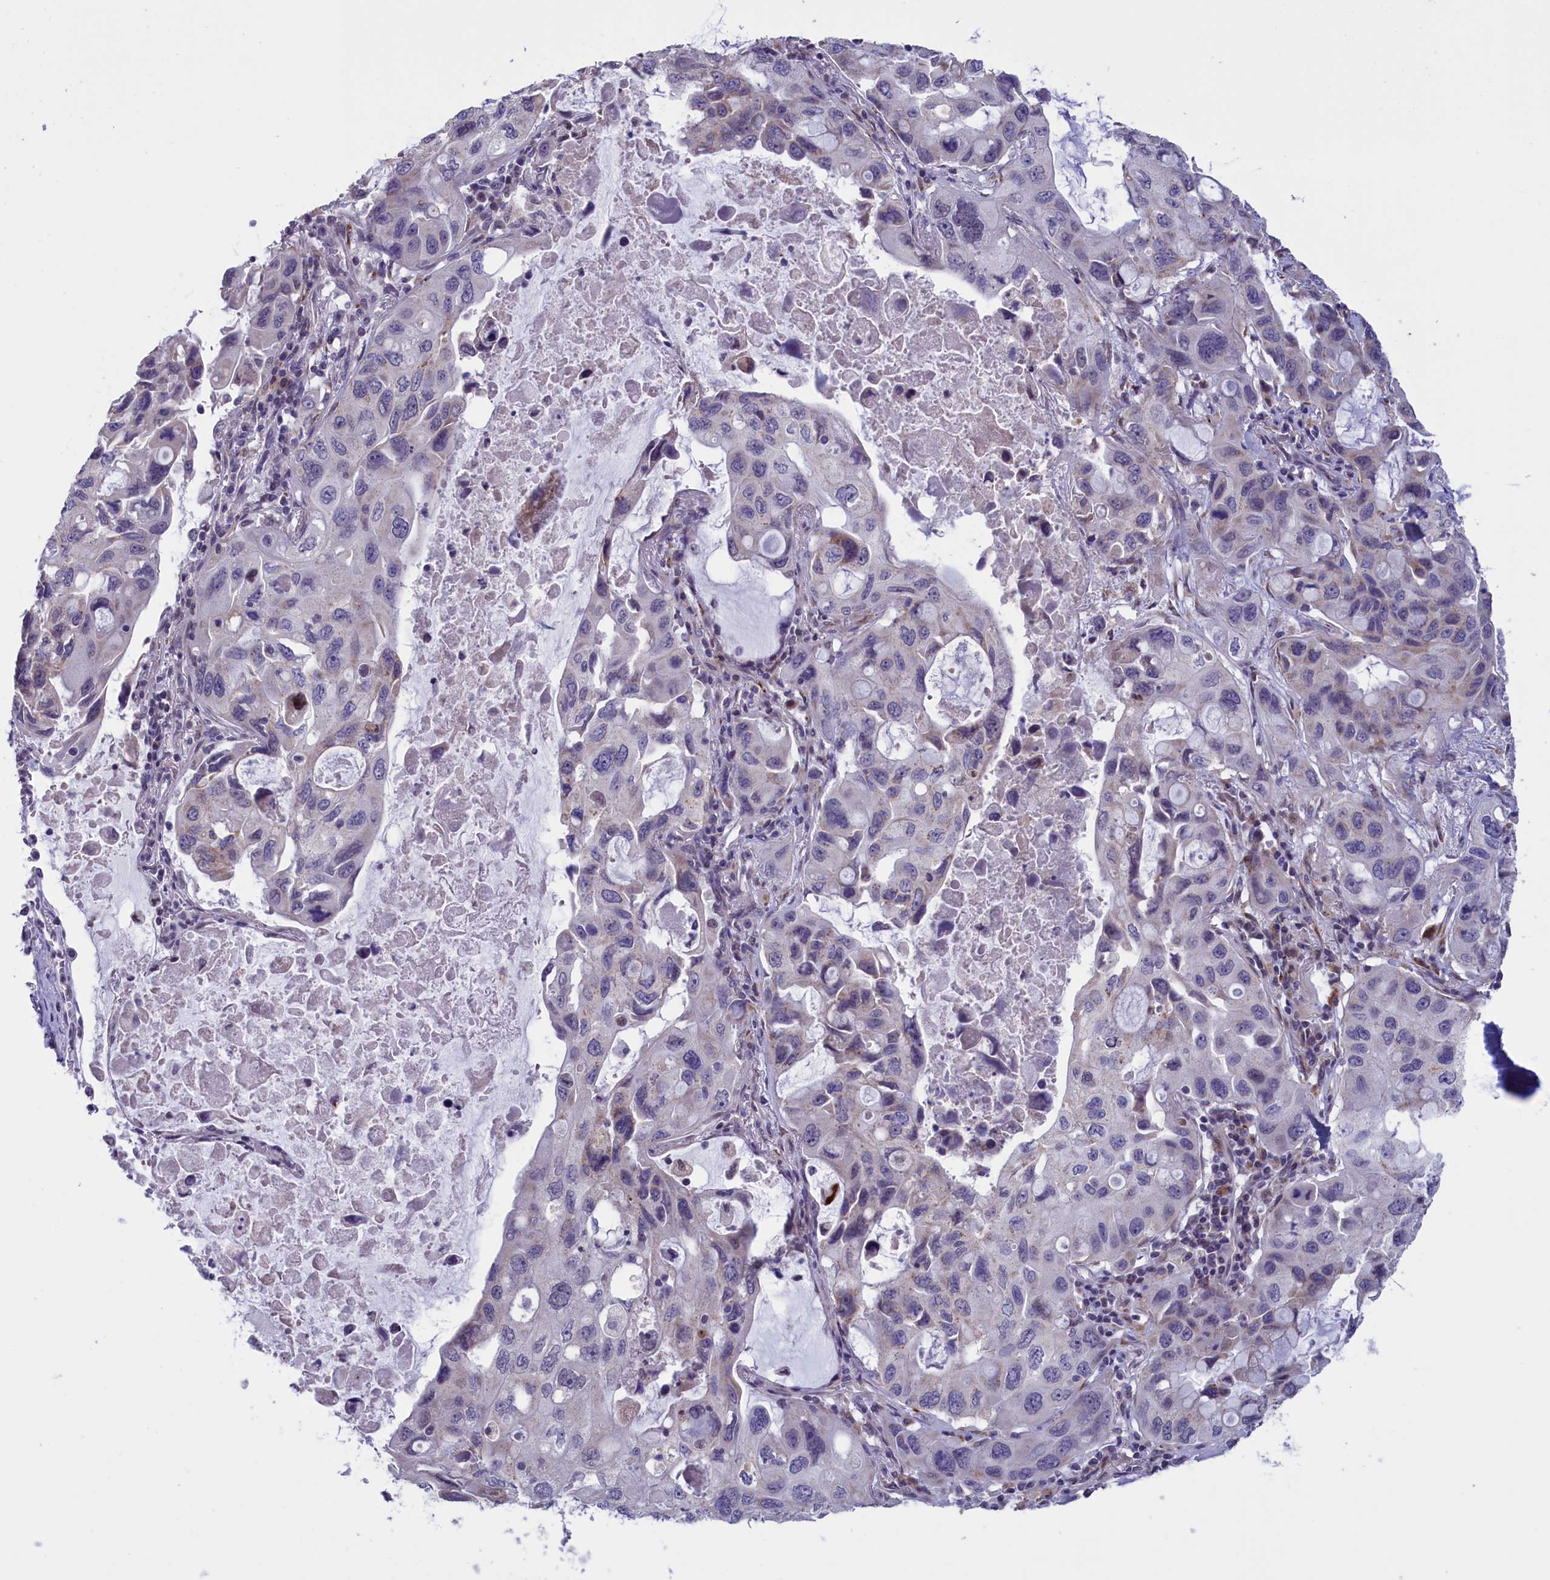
{"staining": {"intensity": "weak", "quantity": "<25%", "location": "cytoplasmic/membranous"}, "tissue": "lung cancer", "cell_type": "Tumor cells", "image_type": "cancer", "snomed": [{"axis": "morphology", "description": "Squamous cell carcinoma, NOS"}, {"axis": "topography", "description": "Lung"}], "caption": "Tumor cells show no significant positivity in squamous cell carcinoma (lung).", "gene": "PARS2", "patient": {"sex": "female", "age": 73}}